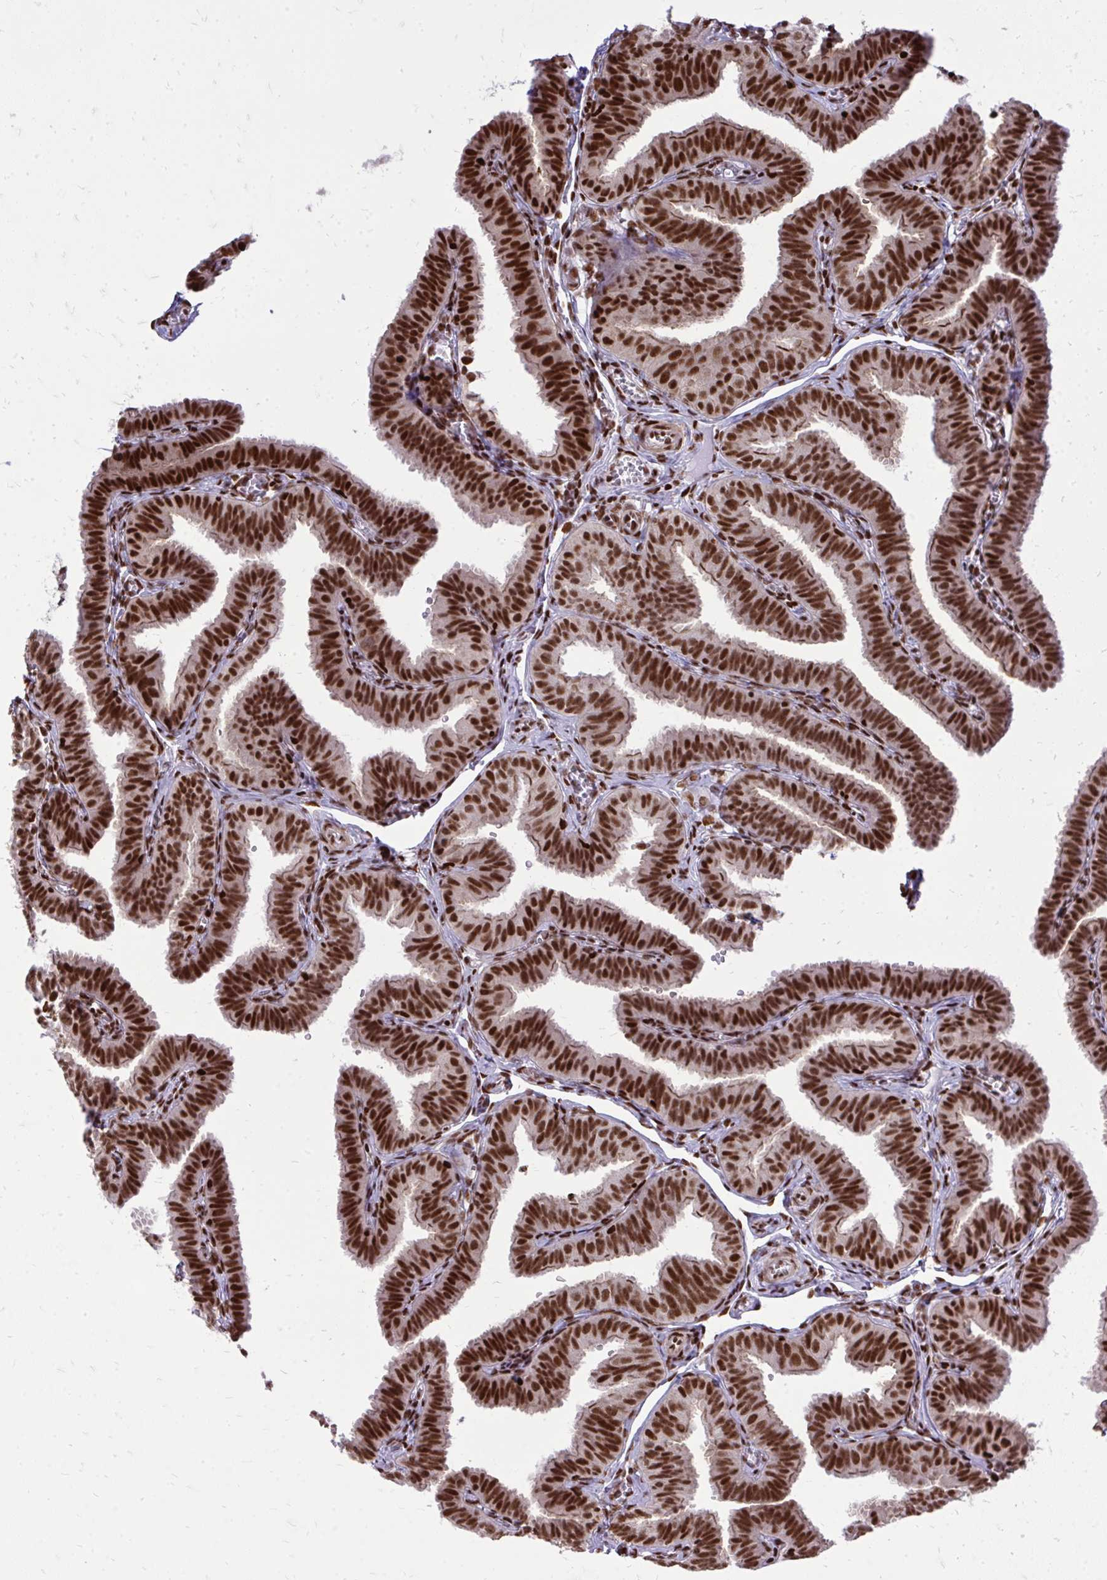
{"staining": {"intensity": "strong", "quantity": ">75%", "location": "cytoplasmic/membranous,nuclear"}, "tissue": "fallopian tube", "cell_type": "Glandular cells", "image_type": "normal", "snomed": [{"axis": "morphology", "description": "Normal tissue, NOS"}, {"axis": "topography", "description": "Fallopian tube"}], "caption": "DAB immunohistochemical staining of benign fallopian tube reveals strong cytoplasmic/membranous,nuclear protein staining in approximately >75% of glandular cells.", "gene": "TBL1Y", "patient": {"sex": "female", "age": 25}}